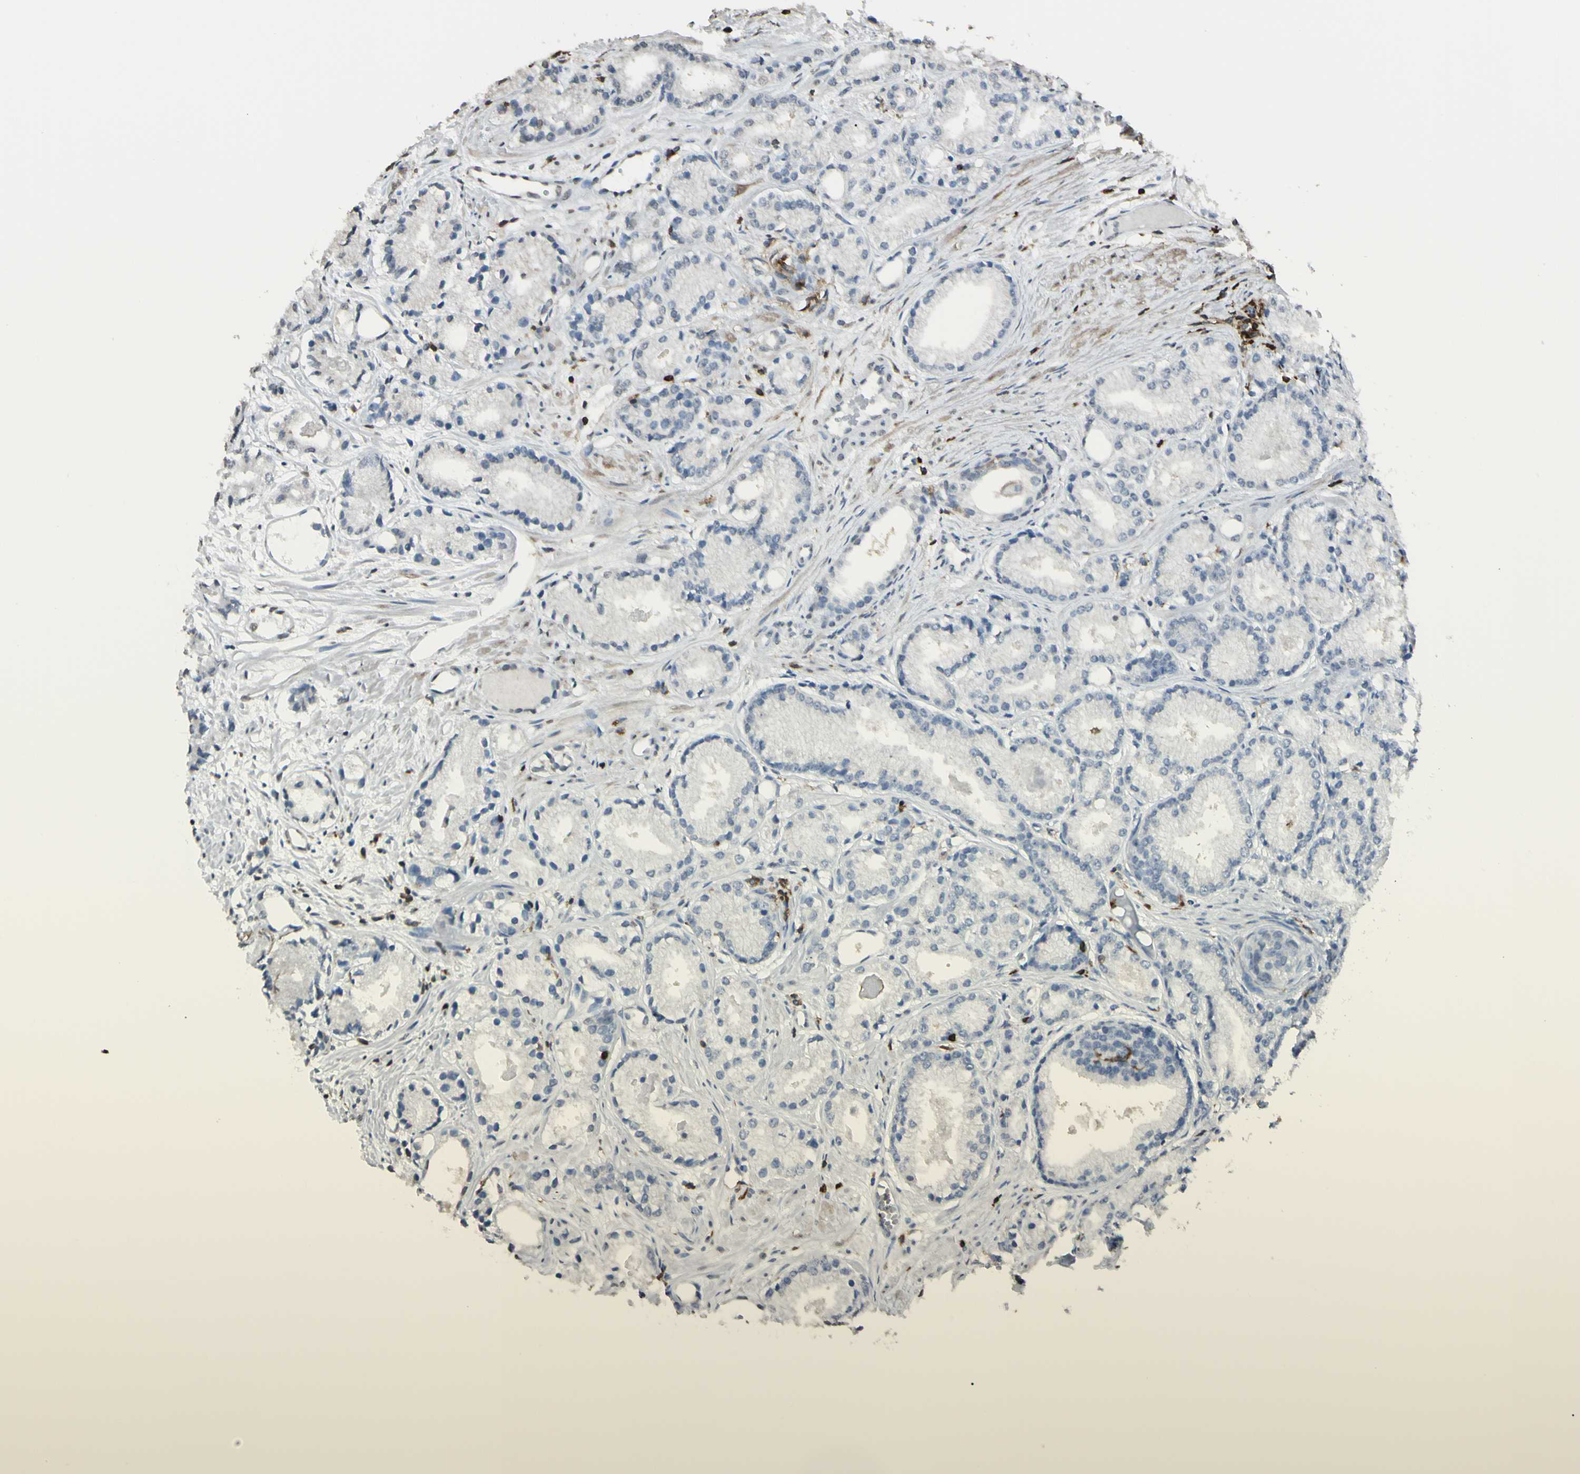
{"staining": {"intensity": "negative", "quantity": "none", "location": "none"}, "tissue": "prostate cancer", "cell_type": "Tumor cells", "image_type": "cancer", "snomed": [{"axis": "morphology", "description": "Adenocarcinoma, Low grade"}, {"axis": "topography", "description": "Prostate"}], "caption": "Immunohistochemical staining of human prostate cancer reveals no significant positivity in tumor cells.", "gene": "PSTPIP1", "patient": {"sex": "male", "age": 72}}